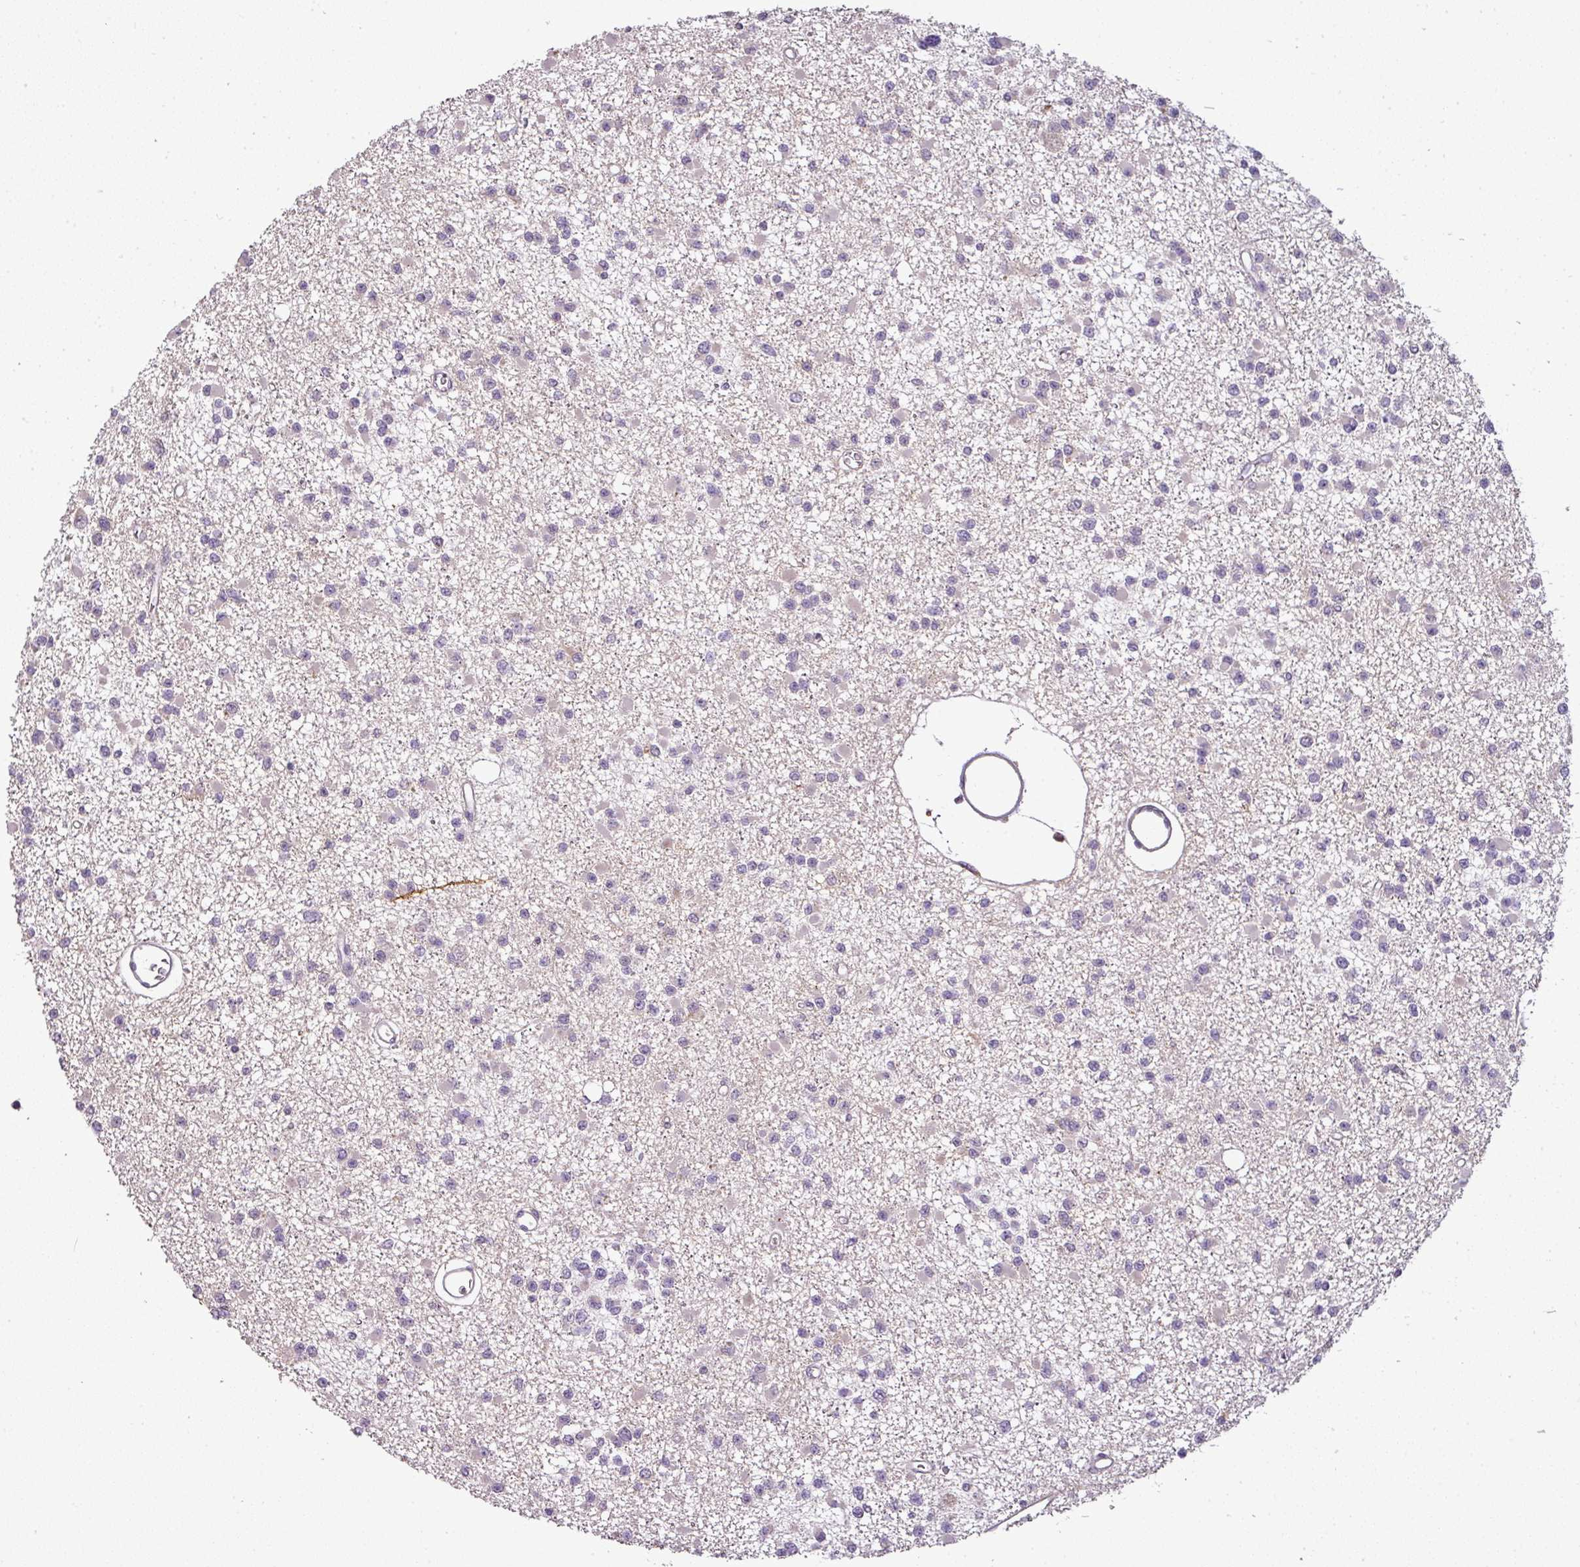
{"staining": {"intensity": "negative", "quantity": "none", "location": "none"}, "tissue": "glioma", "cell_type": "Tumor cells", "image_type": "cancer", "snomed": [{"axis": "morphology", "description": "Glioma, malignant, Low grade"}, {"axis": "topography", "description": "Brain"}], "caption": "Immunohistochemistry (IHC) histopathology image of human glioma stained for a protein (brown), which shows no staining in tumor cells. The staining was performed using DAB to visualize the protein expression in brown, while the nuclei were stained in blue with hematoxylin (Magnification: 20x).", "gene": "SPCS3", "patient": {"sex": "female", "age": 22}}